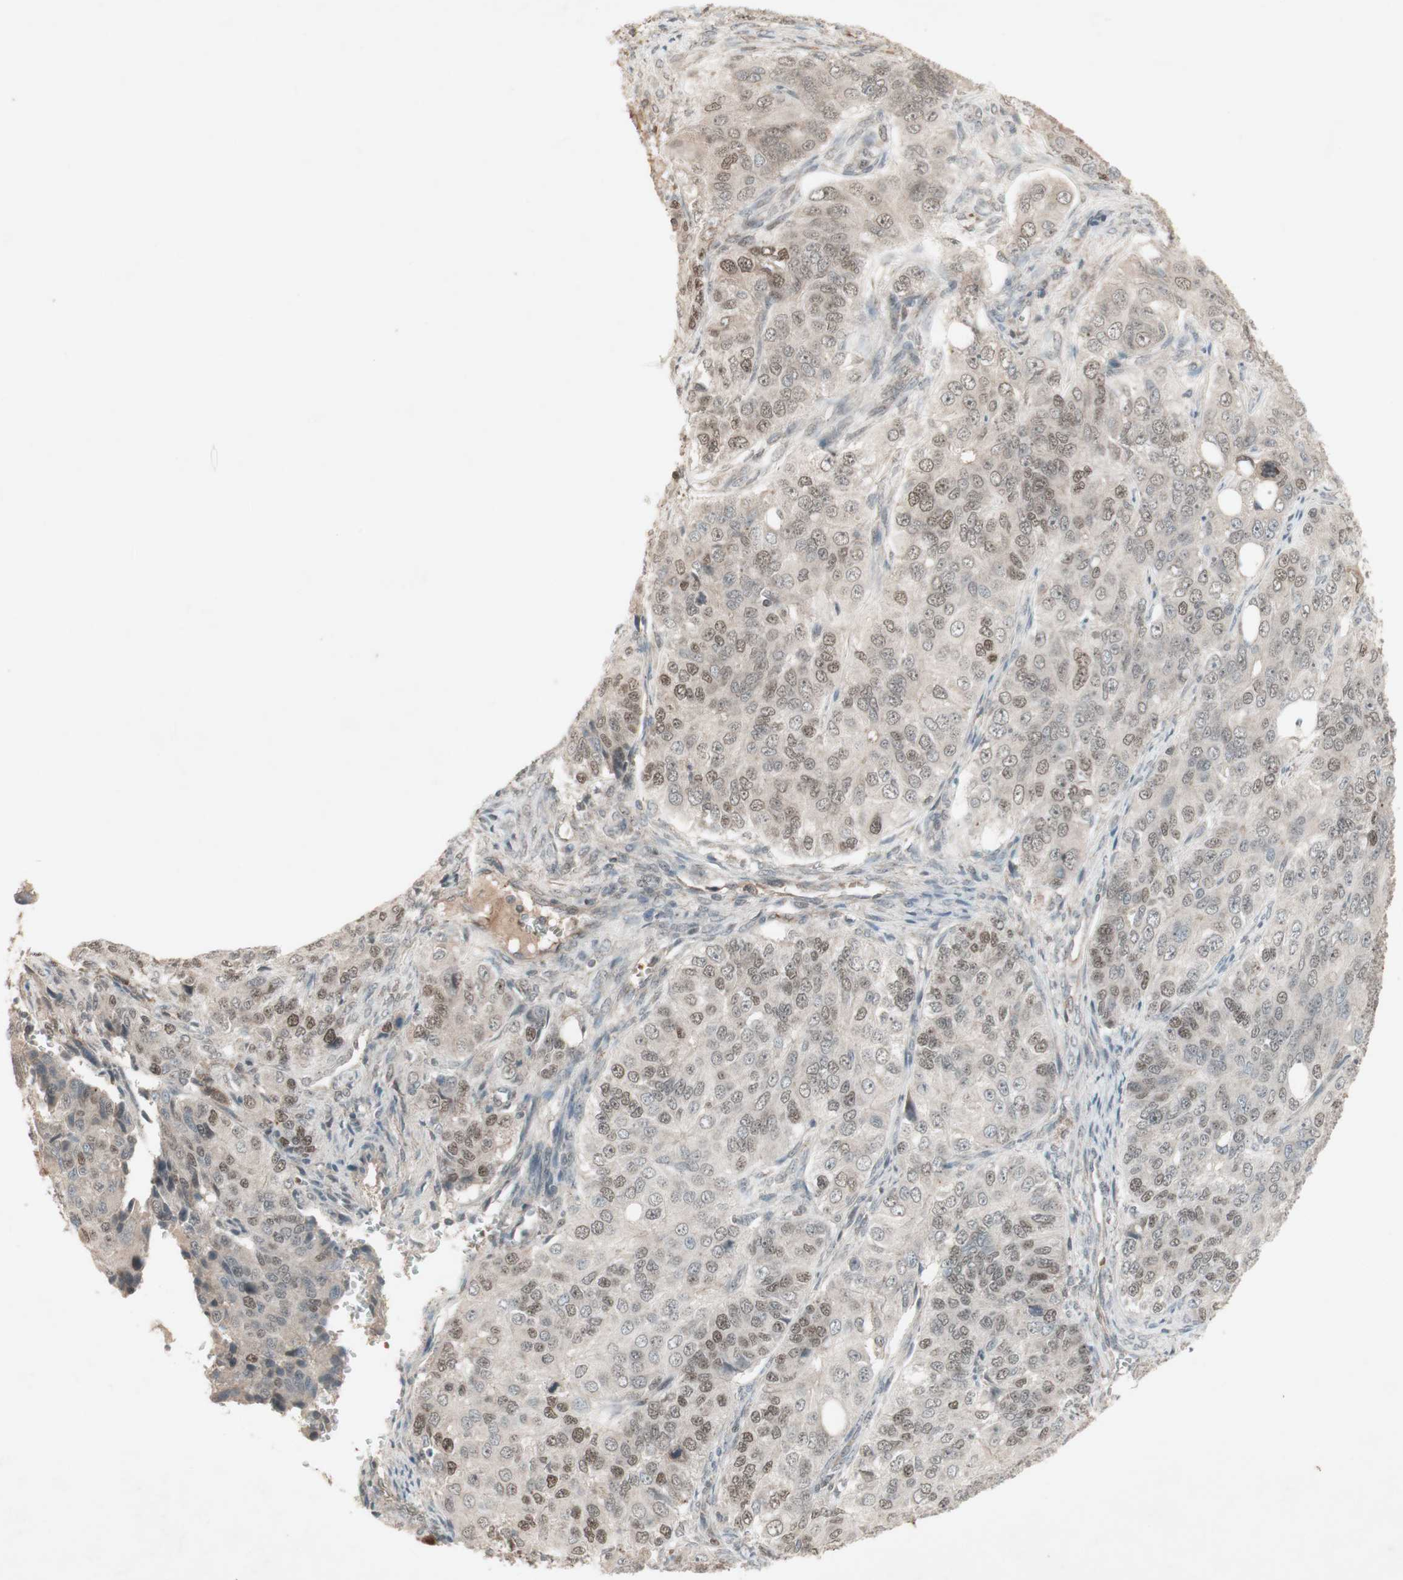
{"staining": {"intensity": "weak", "quantity": ">75%", "location": "nuclear"}, "tissue": "ovarian cancer", "cell_type": "Tumor cells", "image_type": "cancer", "snomed": [{"axis": "morphology", "description": "Carcinoma, endometroid"}, {"axis": "topography", "description": "Ovary"}], "caption": "Brown immunohistochemical staining in ovarian cancer (endometroid carcinoma) demonstrates weak nuclear expression in approximately >75% of tumor cells.", "gene": "MSH6", "patient": {"sex": "female", "age": 51}}